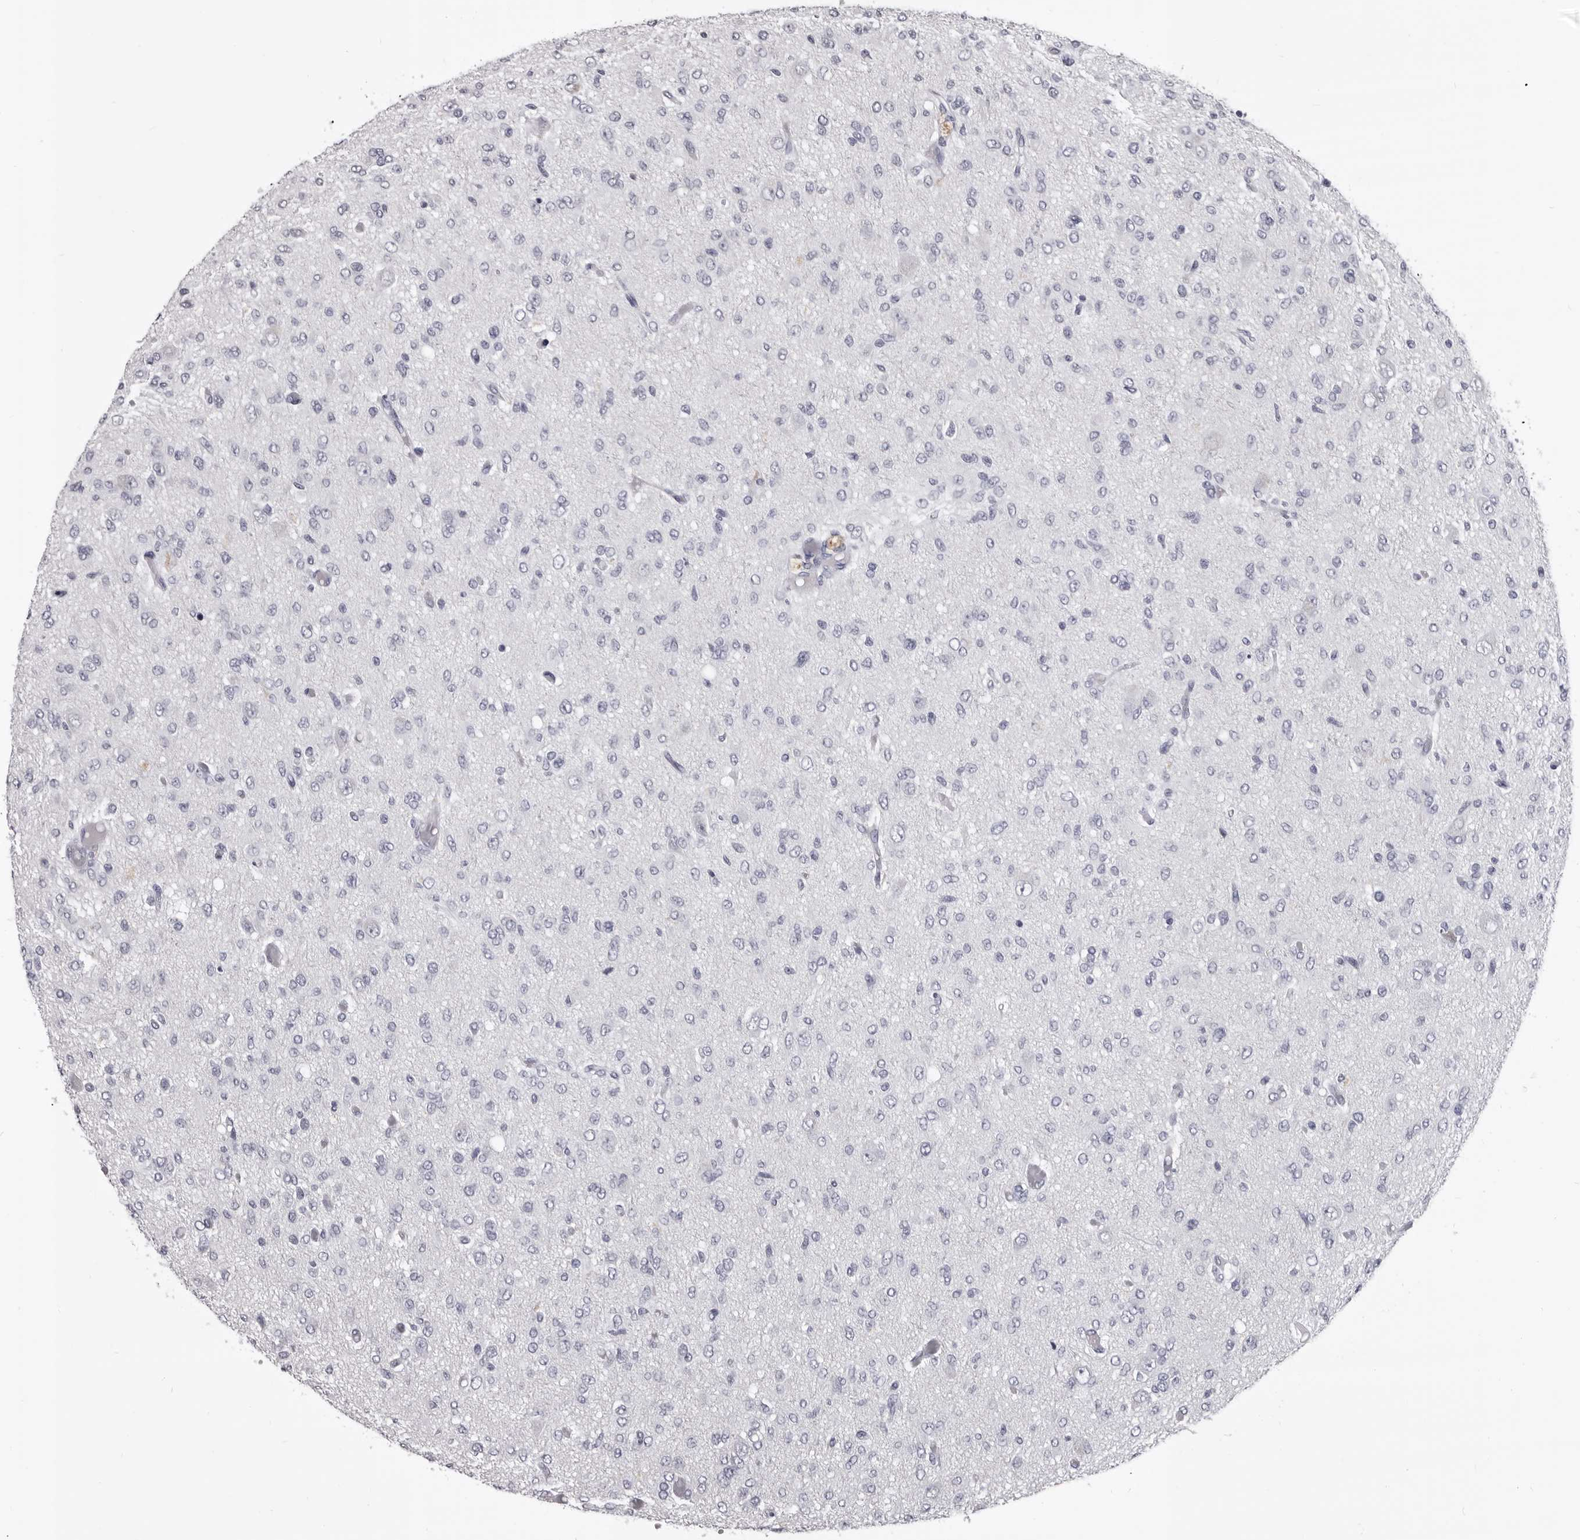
{"staining": {"intensity": "negative", "quantity": "none", "location": "none"}, "tissue": "glioma", "cell_type": "Tumor cells", "image_type": "cancer", "snomed": [{"axis": "morphology", "description": "Glioma, malignant, High grade"}, {"axis": "topography", "description": "Brain"}], "caption": "High magnification brightfield microscopy of malignant high-grade glioma stained with DAB (3,3'-diaminobenzidine) (brown) and counterstained with hematoxylin (blue): tumor cells show no significant positivity.", "gene": "GZMH", "patient": {"sex": "female", "age": 59}}